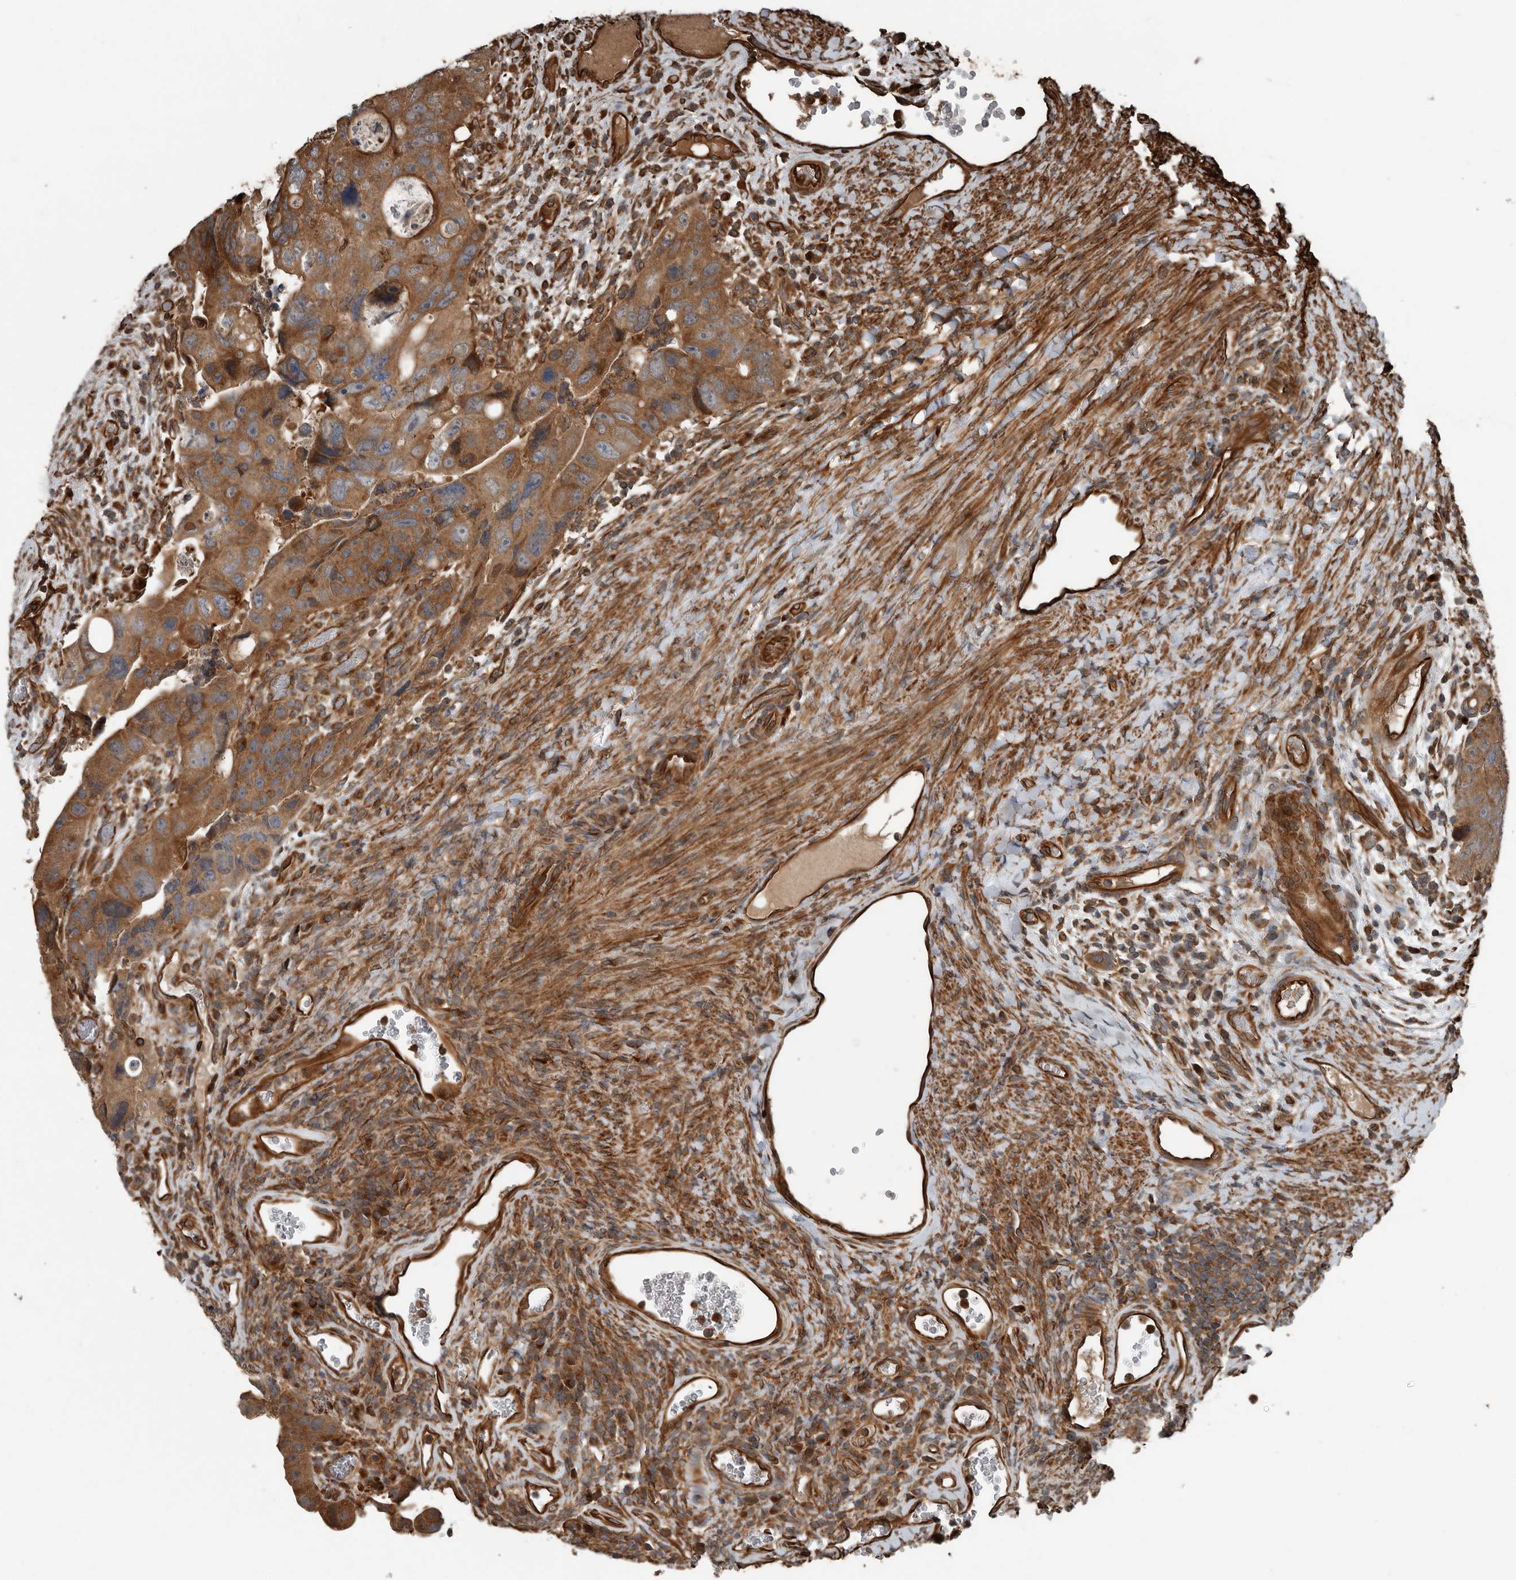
{"staining": {"intensity": "moderate", "quantity": ">75%", "location": "cytoplasmic/membranous"}, "tissue": "colorectal cancer", "cell_type": "Tumor cells", "image_type": "cancer", "snomed": [{"axis": "morphology", "description": "Adenocarcinoma, NOS"}, {"axis": "topography", "description": "Rectum"}], "caption": "Immunohistochemical staining of adenocarcinoma (colorectal) displays moderate cytoplasmic/membranous protein expression in approximately >75% of tumor cells.", "gene": "YOD1", "patient": {"sex": "male", "age": 59}}